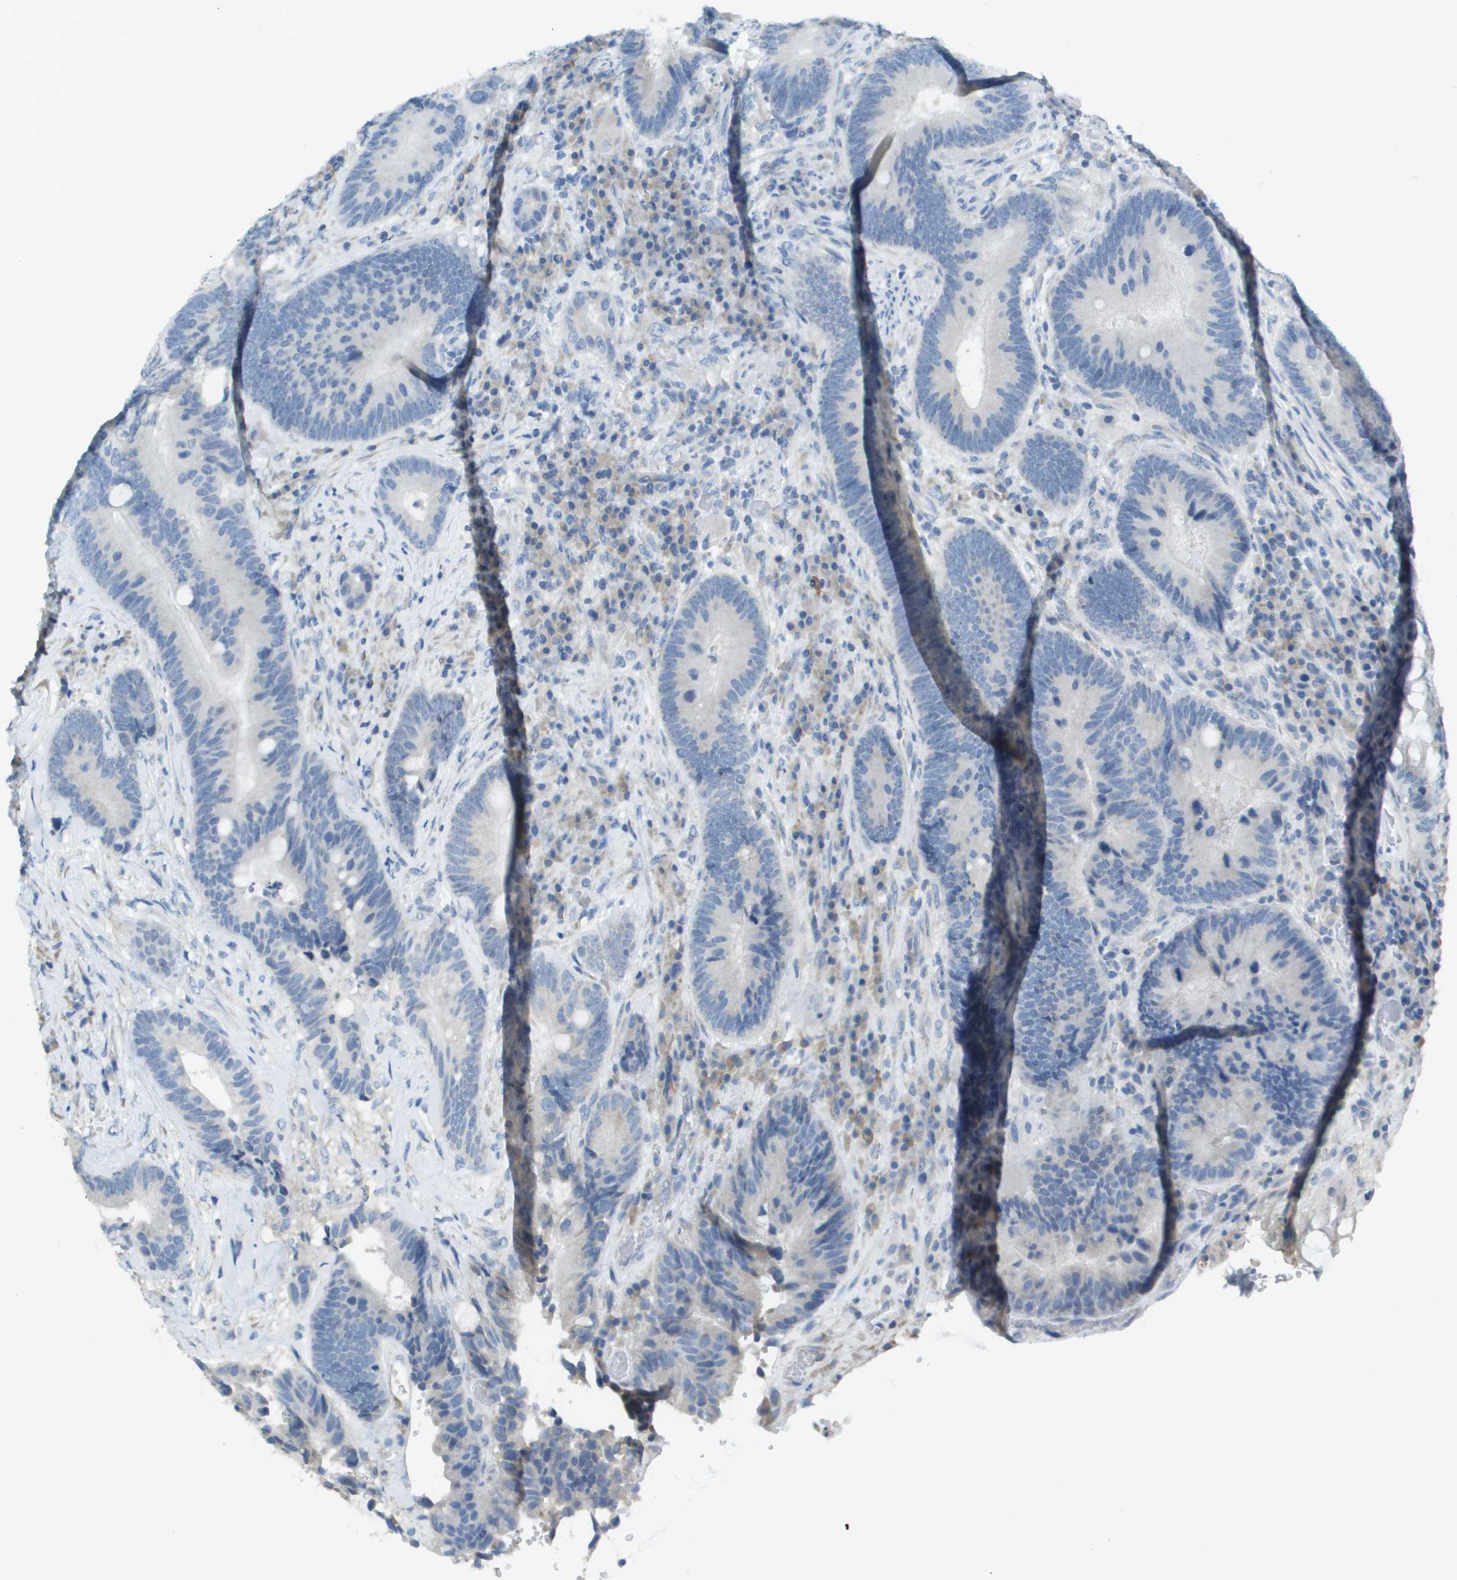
{"staining": {"intensity": "negative", "quantity": "none", "location": "none"}, "tissue": "colorectal cancer", "cell_type": "Tumor cells", "image_type": "cancer", "snomed": [{"axis": "morphology", "description": "Adenocarcinoma, NOS"}, {"axis": "topography", "description": "Rectum"}], "caption": "This image is of colorectal adenocarcinoma stained with immunohistochemistry to label a protein in brown with the nuclei are counter-stained blue. There is no staining in tumor cells. (Brightfield microscopy of DAB (3,3'-diaminobenzidine) immunohistochemistry (IHC) at high magnification).", "gene": "PTGDR2", "patient": {"sex": "male", "age": 51}}